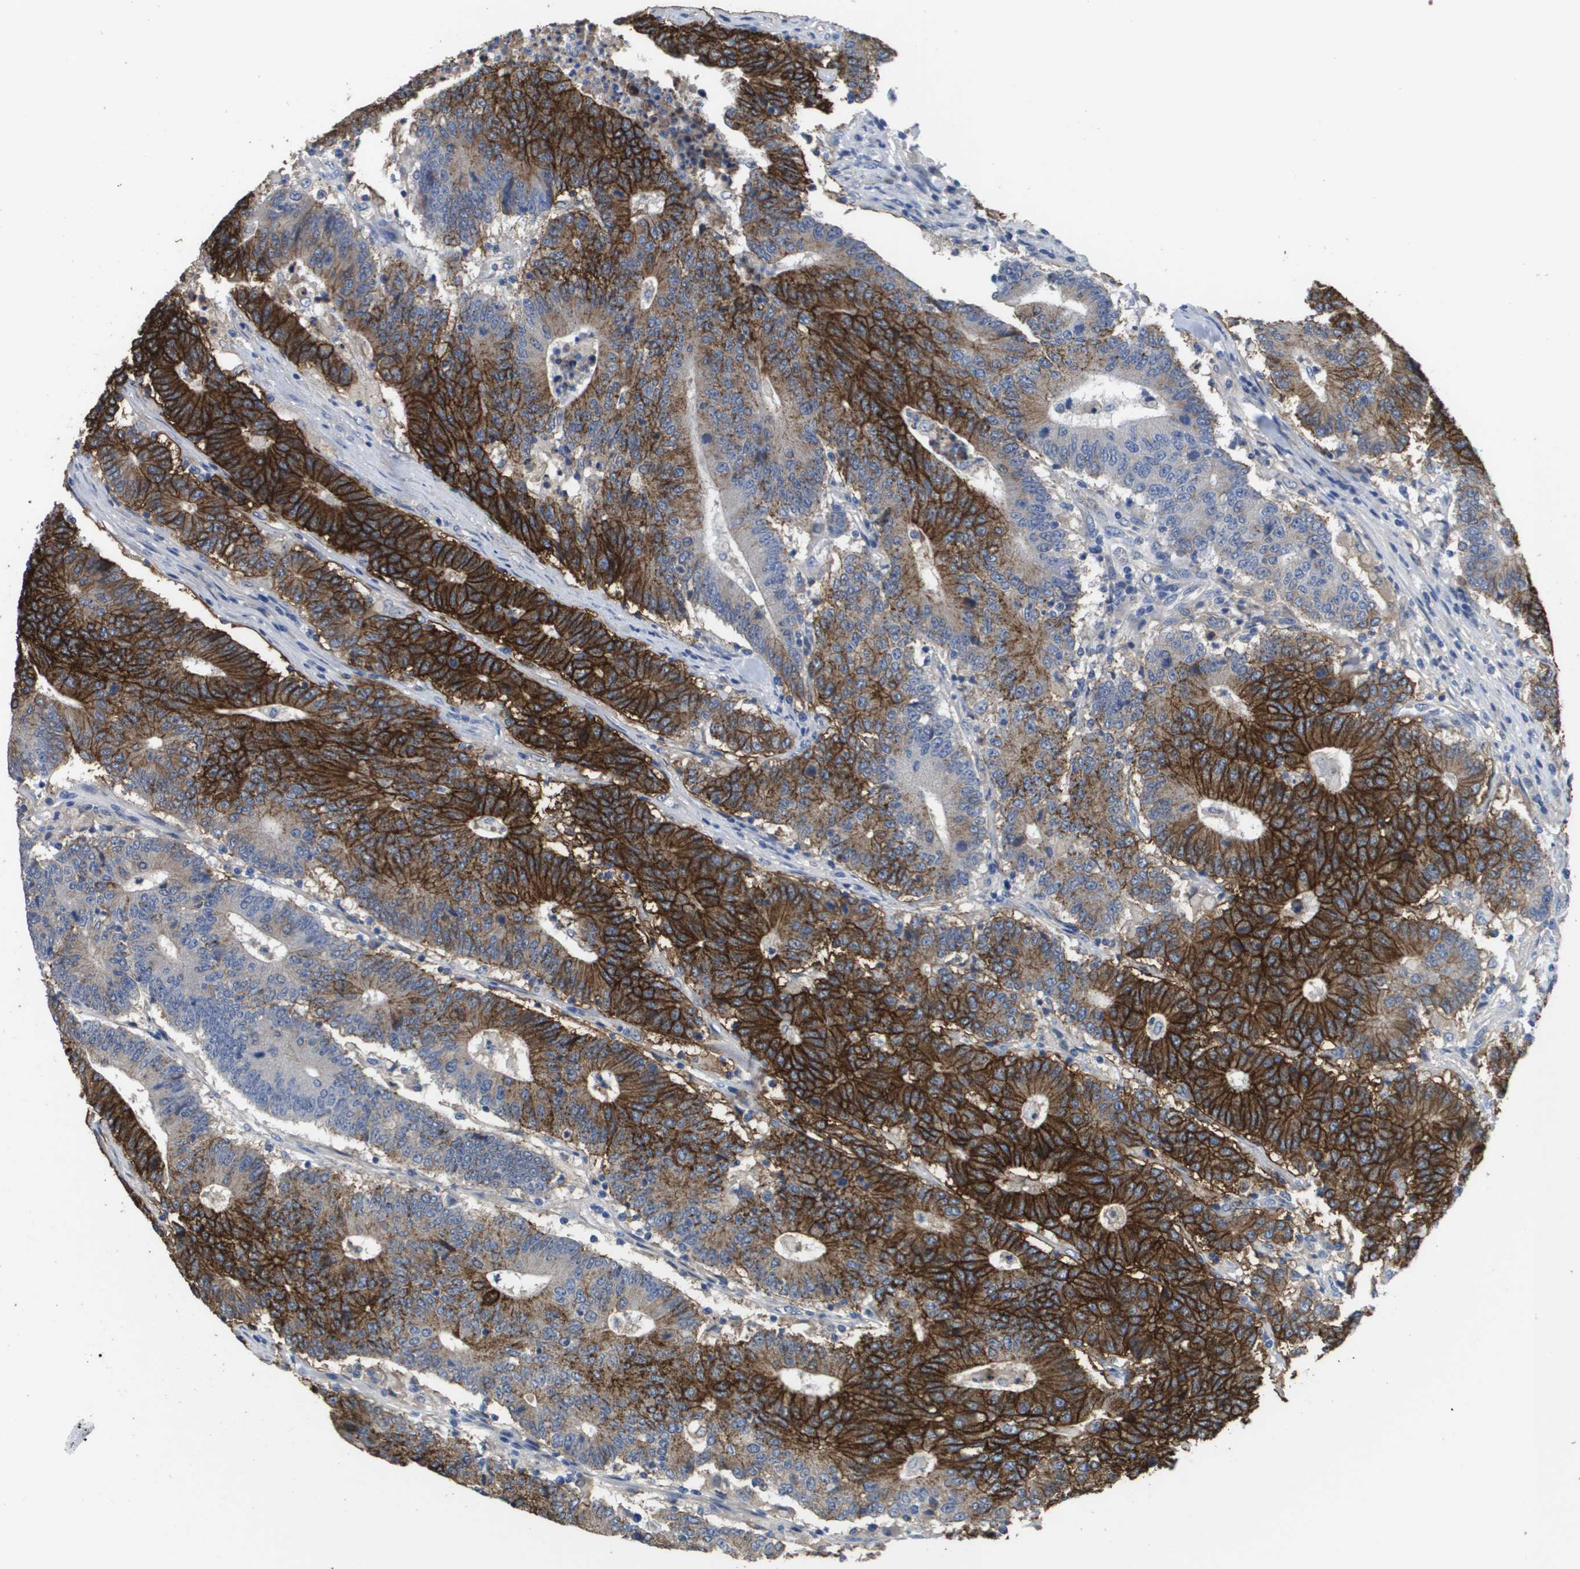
{"staining": {"intensity": "strong", "quantity": ">75%", "location": "cytoplasmic/membranous"}, "tissue": "colorectal cancer", "cell_type": "Tumor cells", "image_type": "cancer", "snomed": [{"axis": "morphology", "description": "Normal tissue, NOS"}, {"axis": "morphology", "description": "Adenocarcinoma, NOS"}, {"axis": "topography", "description": "Colon"}], "caption": "The histopathology image reveals immunohistochemical staining of colorectal cancer. There is strong cytoplasmic/membranous staining is present in about >75% of tumor cells.", "gene": "CA9", "patient": {"sex": "female", "age": 75}}